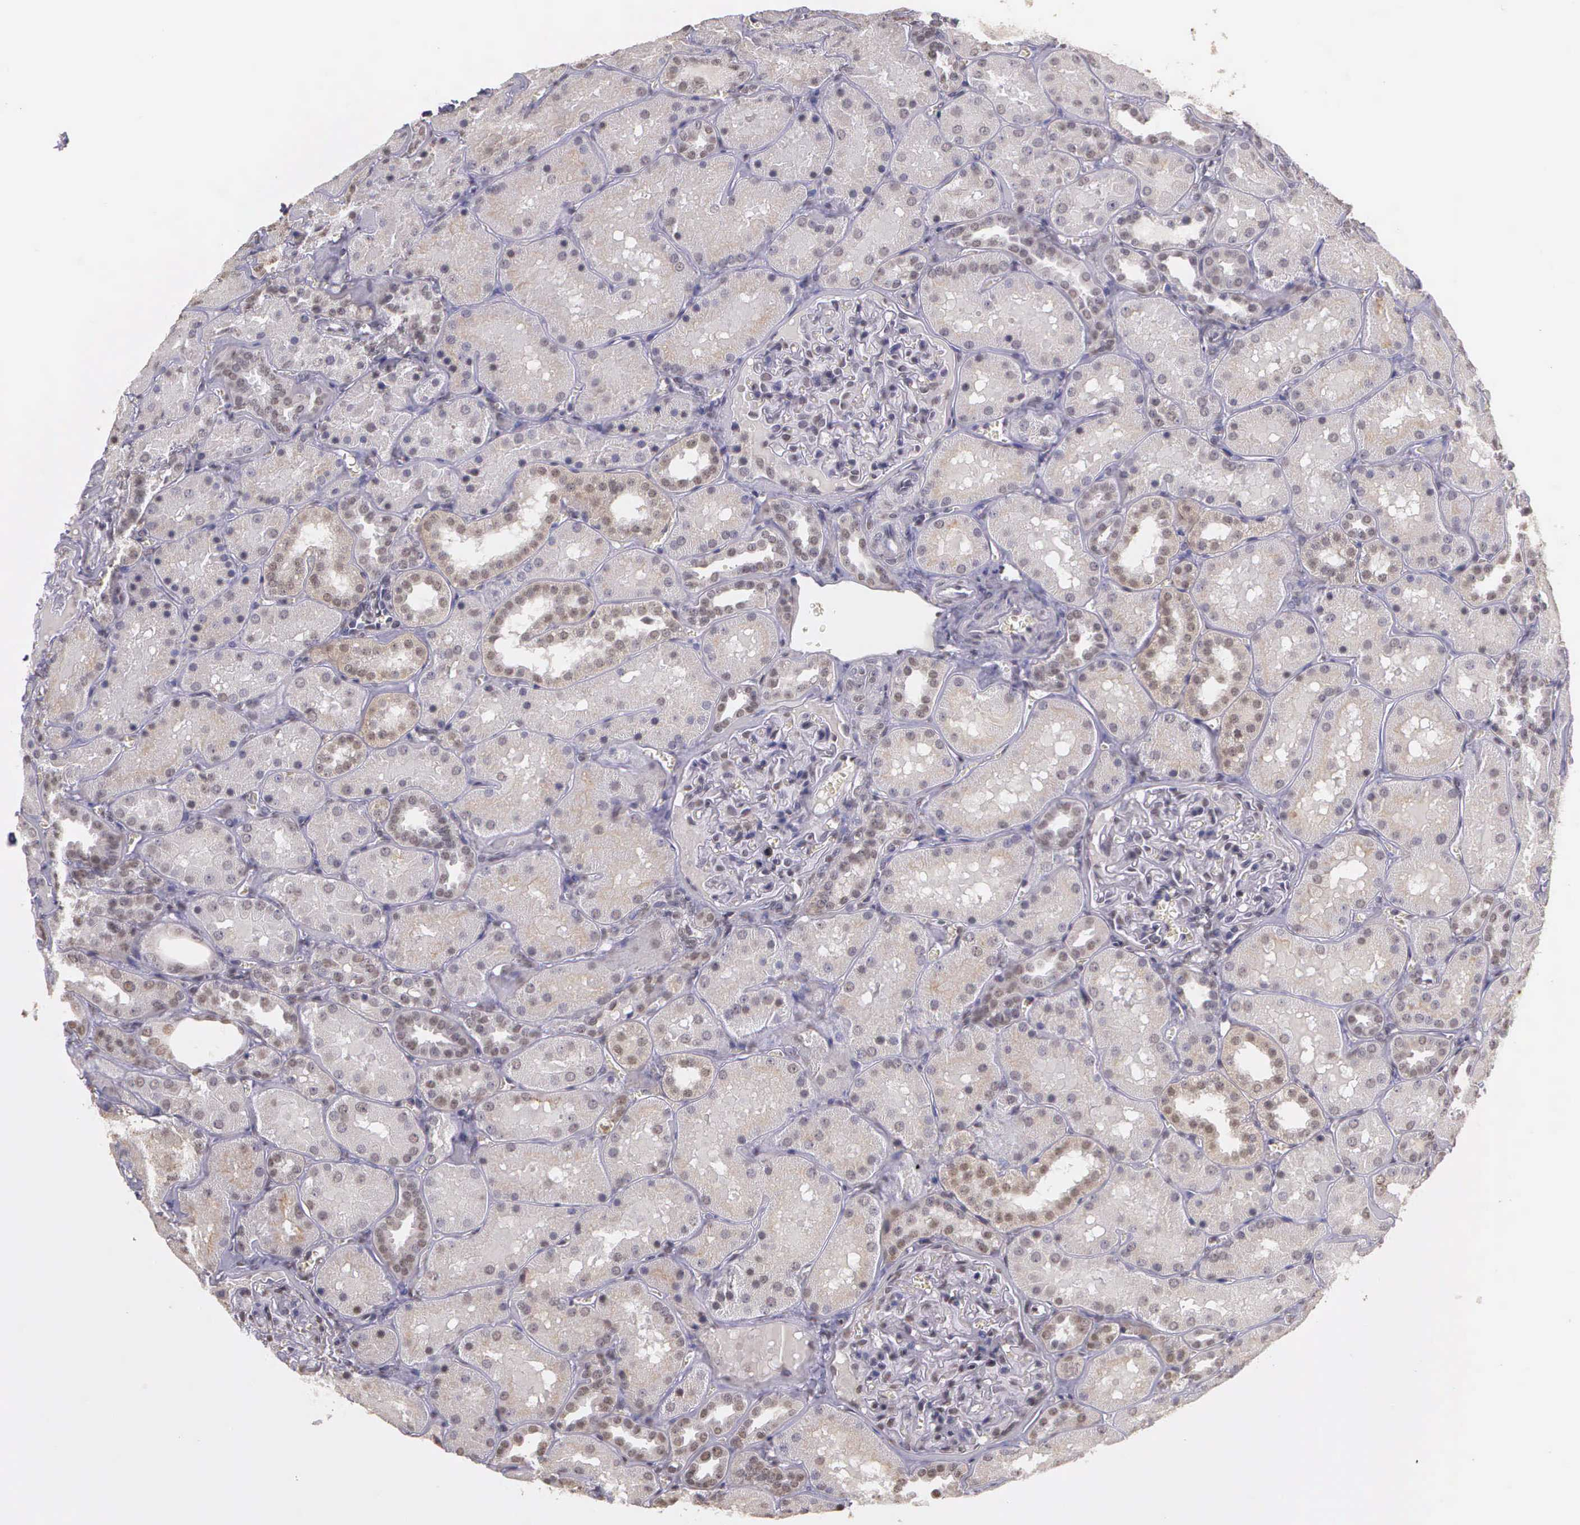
{"staining": {"intensity": "negative", "quantity": "none", "location": "none"}, "tissue": "kidney", "cell_type": "Cells in glomeruli", "image_type": "normal", "snomed": [{"axis": "morphology", "description": "Normal tissue, NOS"}, {"axis": "topography", "description": "Kidney"}], "caption": "The image demonstrates no significant staining in cells in glomeruli of kidney. (Immunohistochemistry (ihc), brightfield microscopy, high magnification).", "gene": "ARMCX5", "patient": {"sex": "female", "age": 52}}